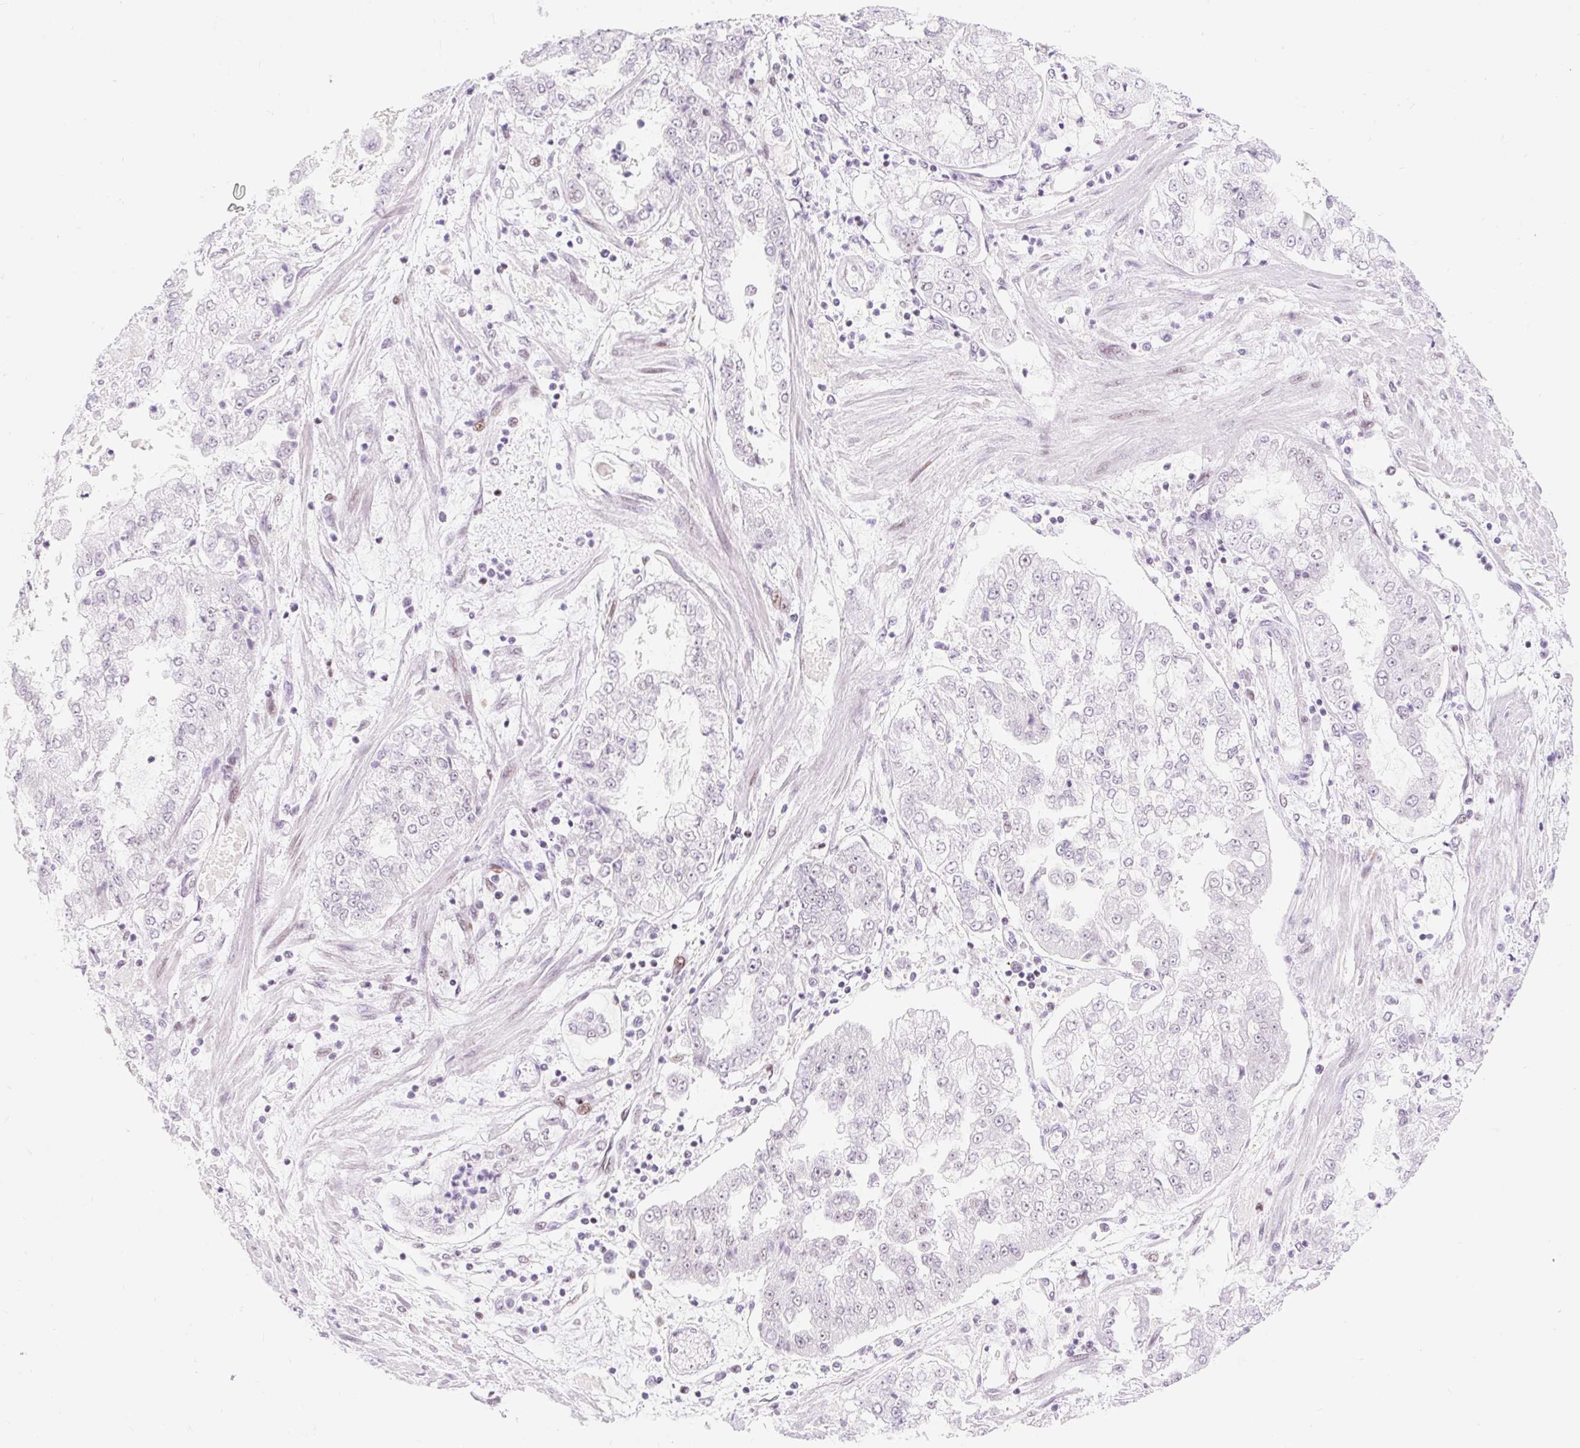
{"staining": {"intensity": "negative", "quantity": "none", "location": "none"}, "tissue": "stomach cancer", "cell_type": "Tumor cells", "image_type": "cancer", "snomed": [{"axis": "morphology", "description": "Adenocarcinoma, NOS"}, {"axis": "topography", "description": "Stomach"}], "caption": "DAB (3,3'-diaminobenzidine) immunohistochemical staining of human adenocarcinoma (stomach) displays no significant staining in tumor cells.", "gene": "H2BW1", "patient": {"sex": "male", "age": 76}}